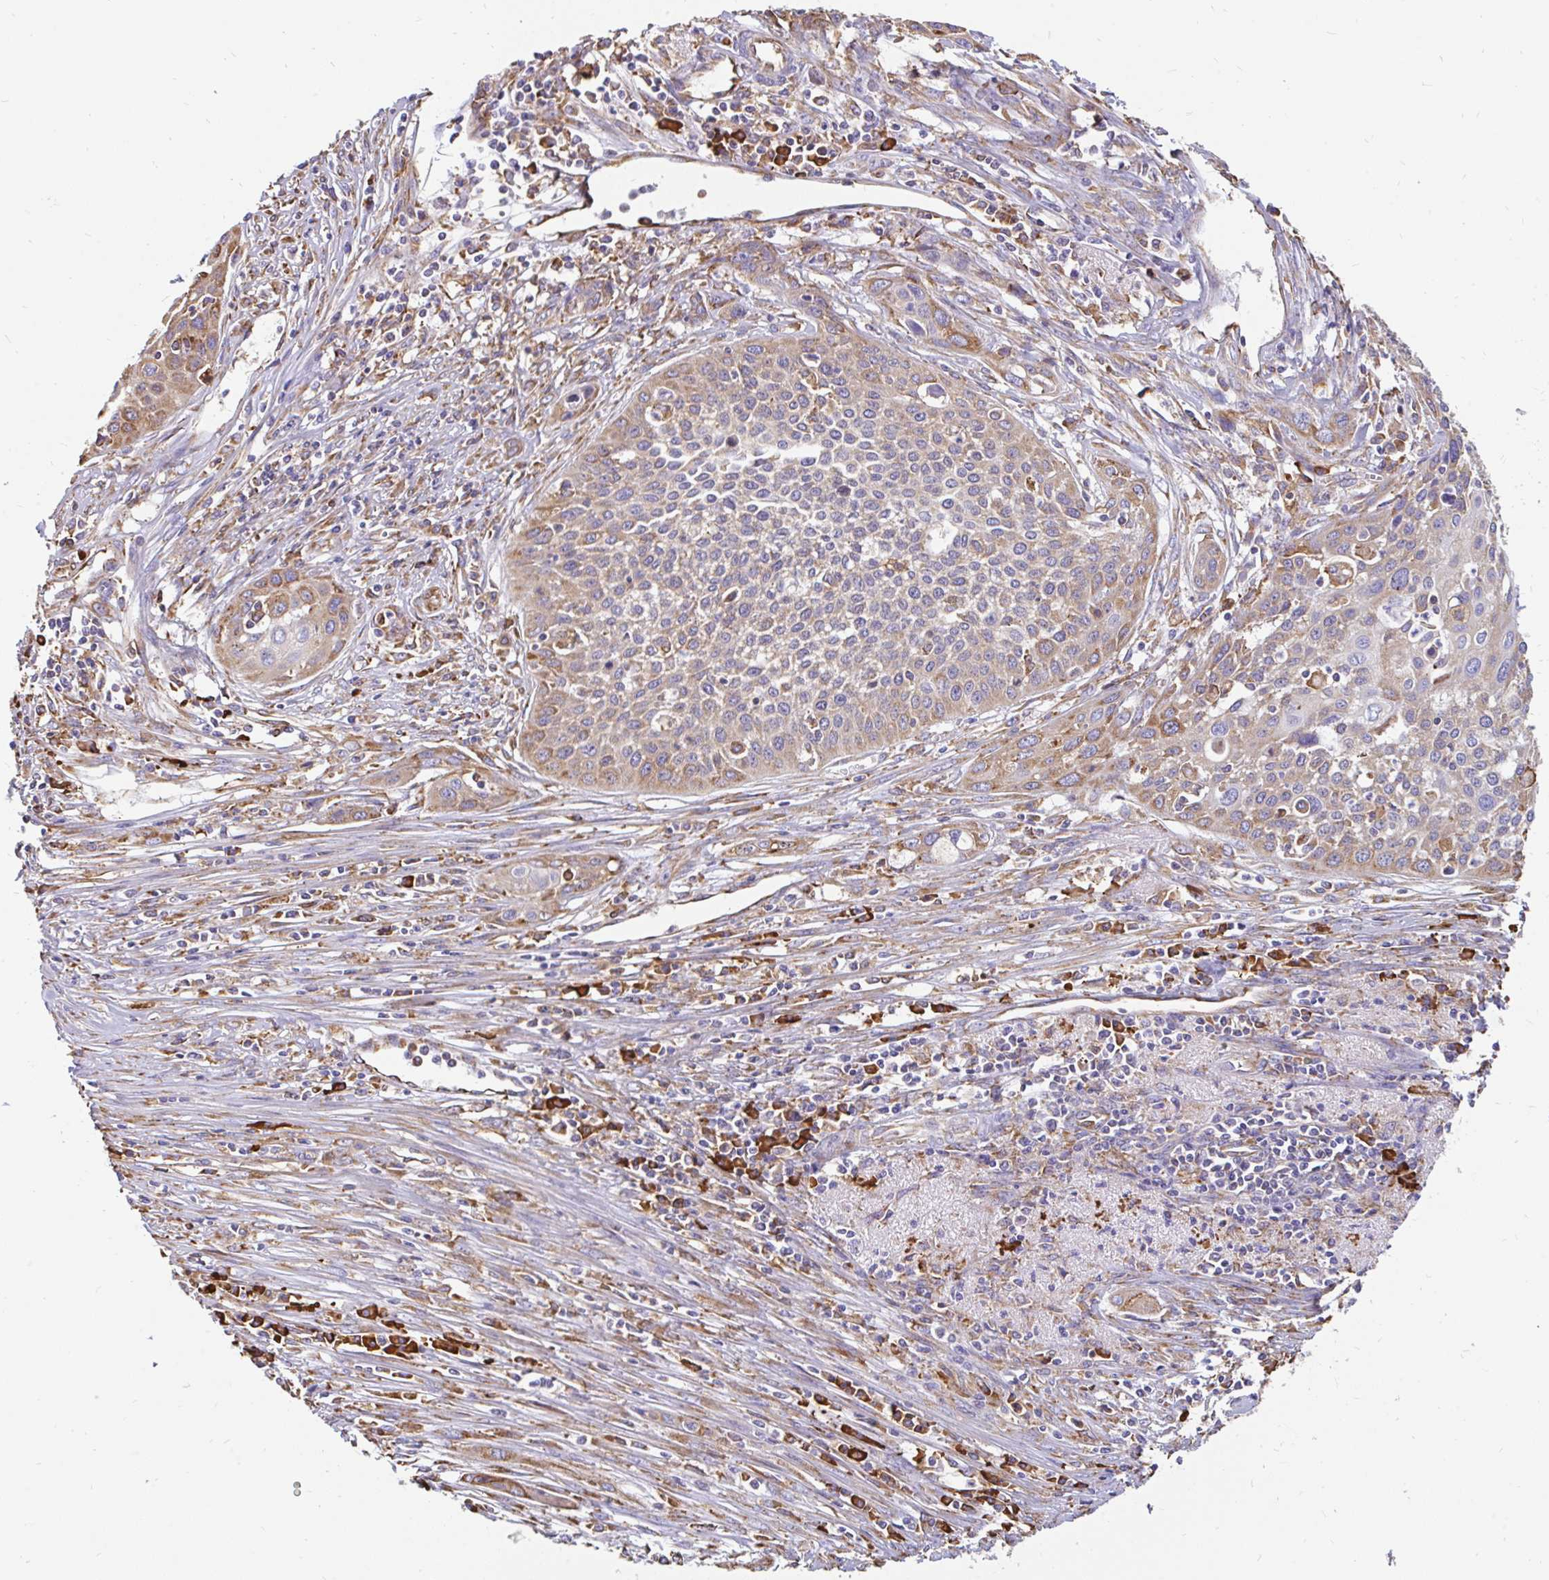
{"staining": {"intensity": "moderate", "quantity": "25%-75%", "location": "cytoplasmic/membranous"}, "tissue": "cervical cancer", "cell_type": "Tumor cells", "image_type": "cancer", "snomed": [{"axis": "morphology", "description": "Squamous cell carcinoma, NOS"}, {"axis": "topography", "description": "Cervix"}], "caption": "Squamous cell carcinoma (cervical) was stained to show a protein in brown. There is medium levels of moderate cytoplasmic/membranous expression in approximately 25%-75% of tumor cells.", "gene": "EML5", "patient": {"sex": "female", "age": 34}}